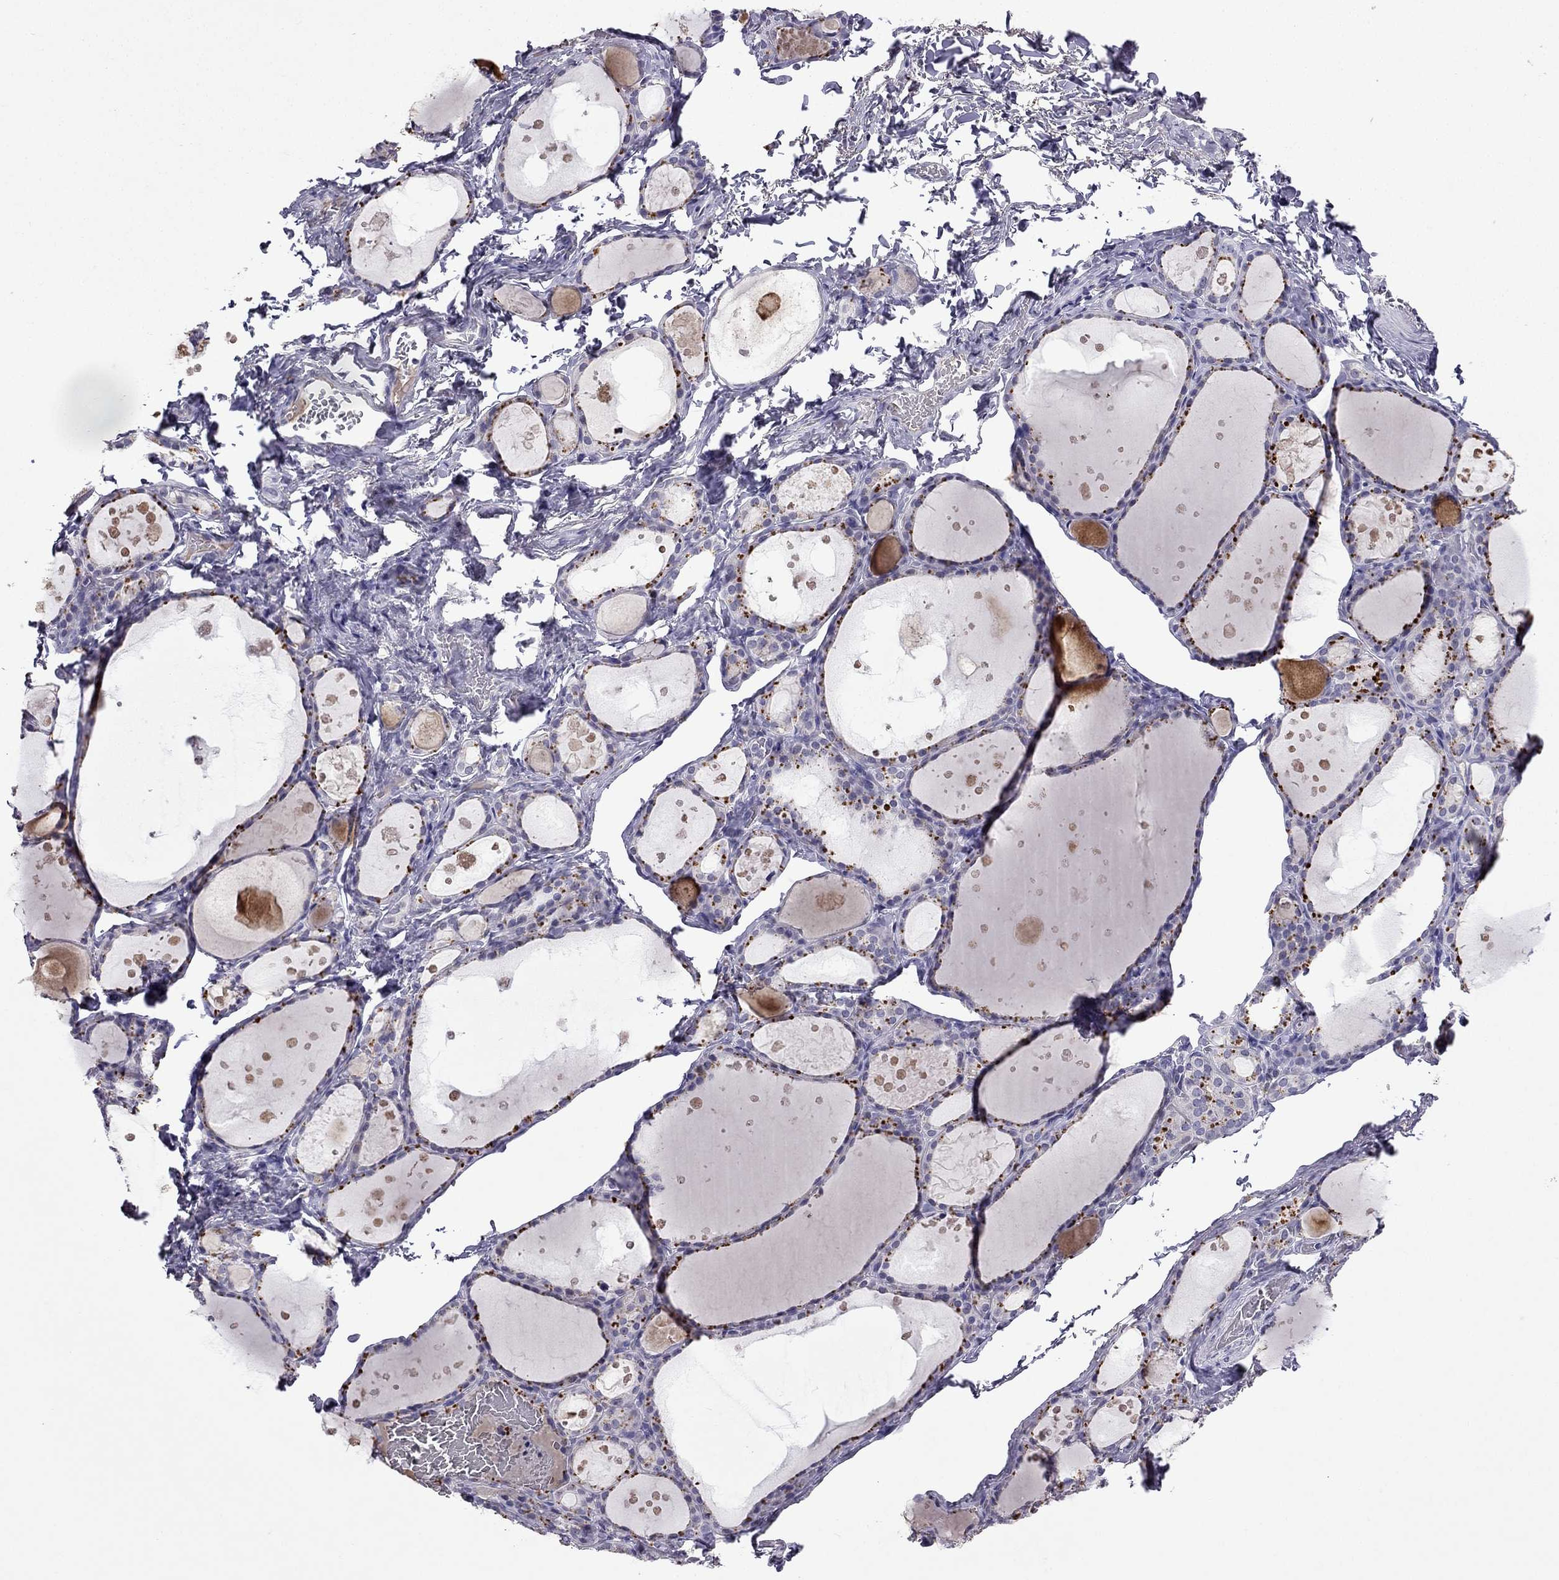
{"staining": {"intensity": "negative", "quantity": "none", "location": "none"}, "tissue": "thyroid gland", "cell_type": "Glandular cells", "image_type": "normal", "snomed": [{"axis": "morphology", "description": "Normal tissue, NOS"}, {"axis": "topography", "description": "Thyroid gland"}], "caption": "High power microscopy histopathology image of an immunohistochemistry micrograph of normal thyroid gland, revealing no significant staining in glandular cells.", "gene": "UHRF1", "patient": {"sex": "male", "age": 68}}